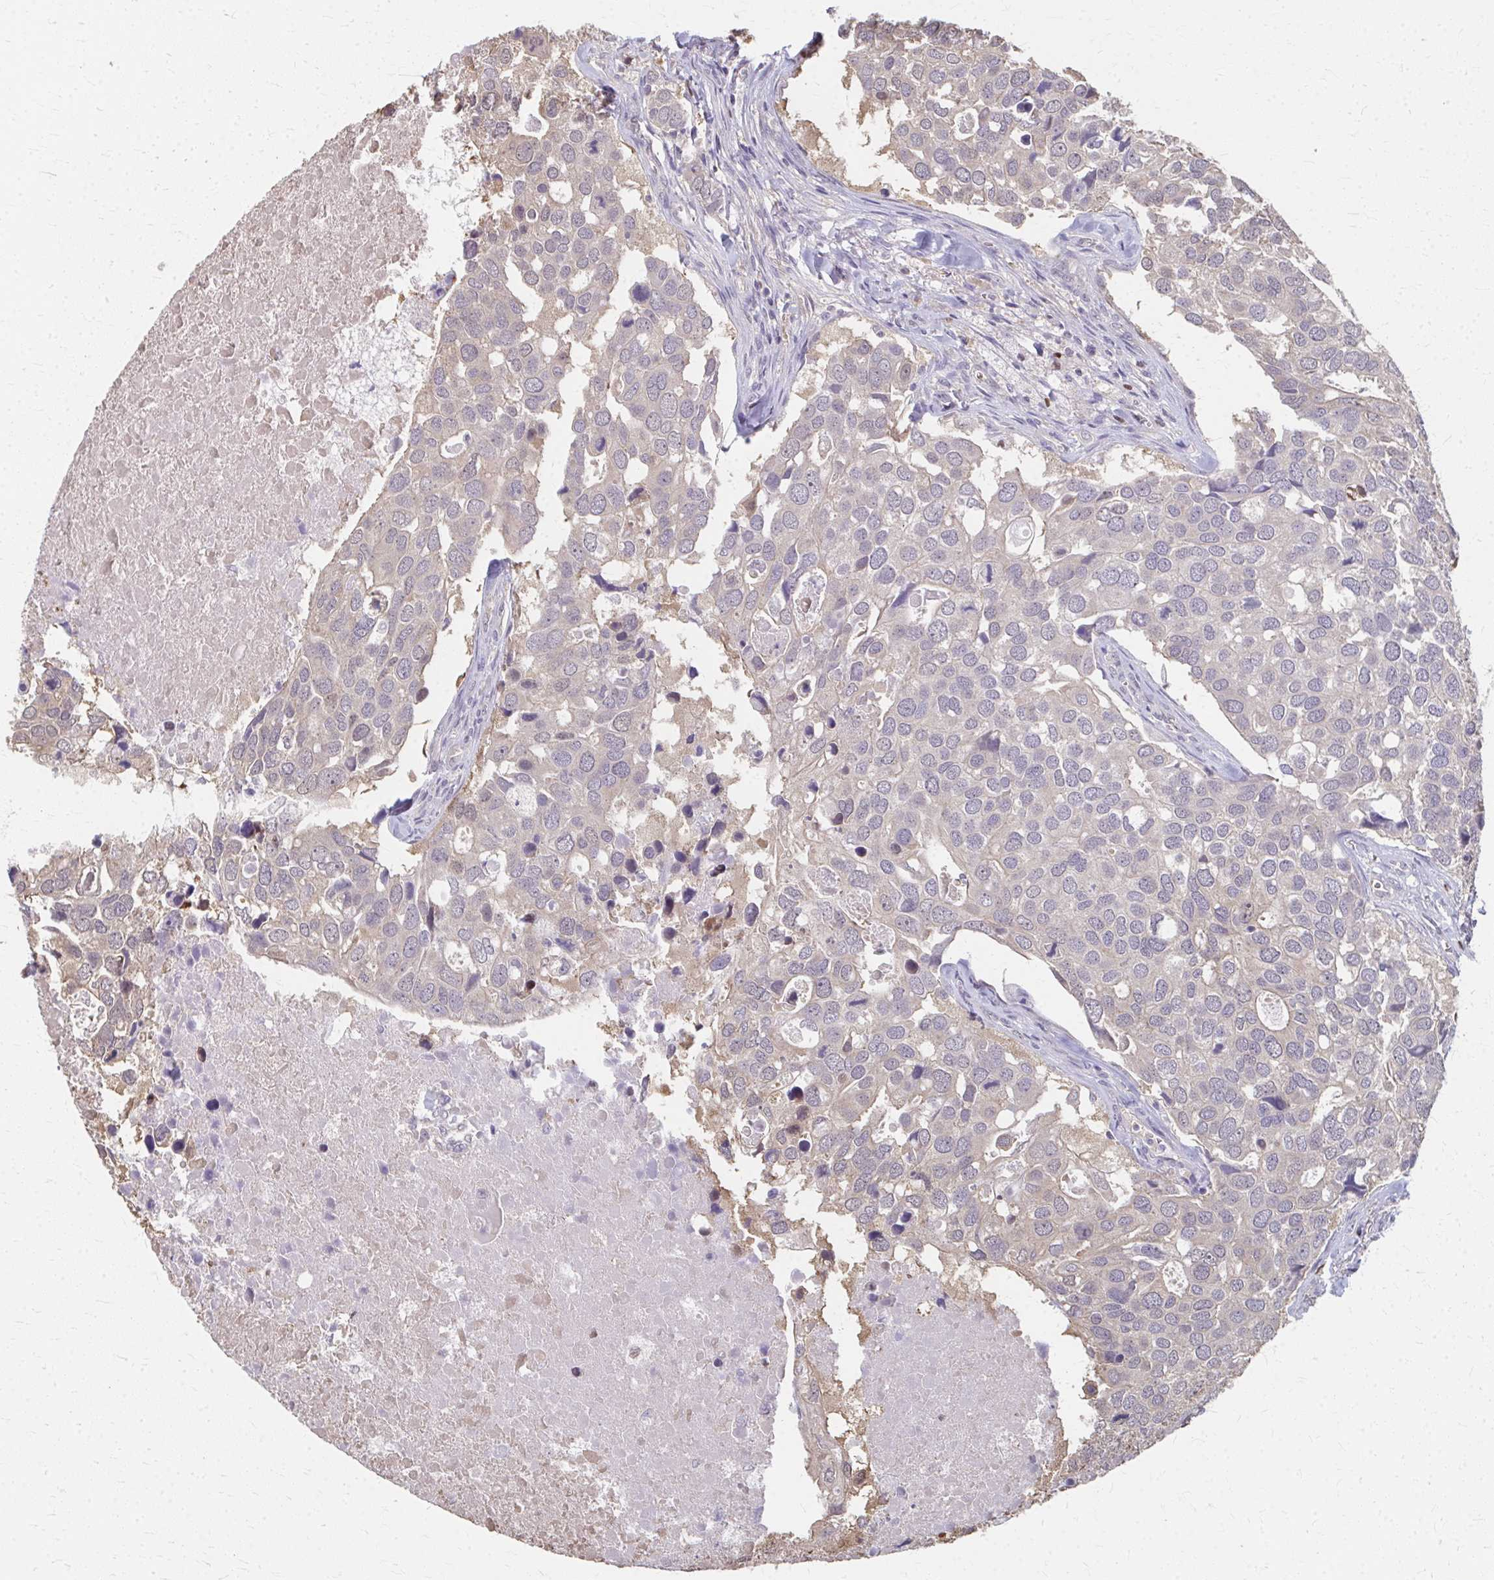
{"staining": {"intensity": "weak", "quantity": ">75%", "location": "cytoplasmic/membranous"}, "tissue": "breast cancer", "cell_type": "Tumor cells", "image_type": "cancer", "snomed": [{"axis": "morphology", "description": "Duct carcinoma"}, {"axis": "topography", "description": "Breast"}], "caption": "The immunohistochemical stain labels weak cytoplasmic/membranous positivity in tumor cells of breast cancer tissue.", "gene": "RABGAP1L", "patient": {"sex": "female", "age": 83}}